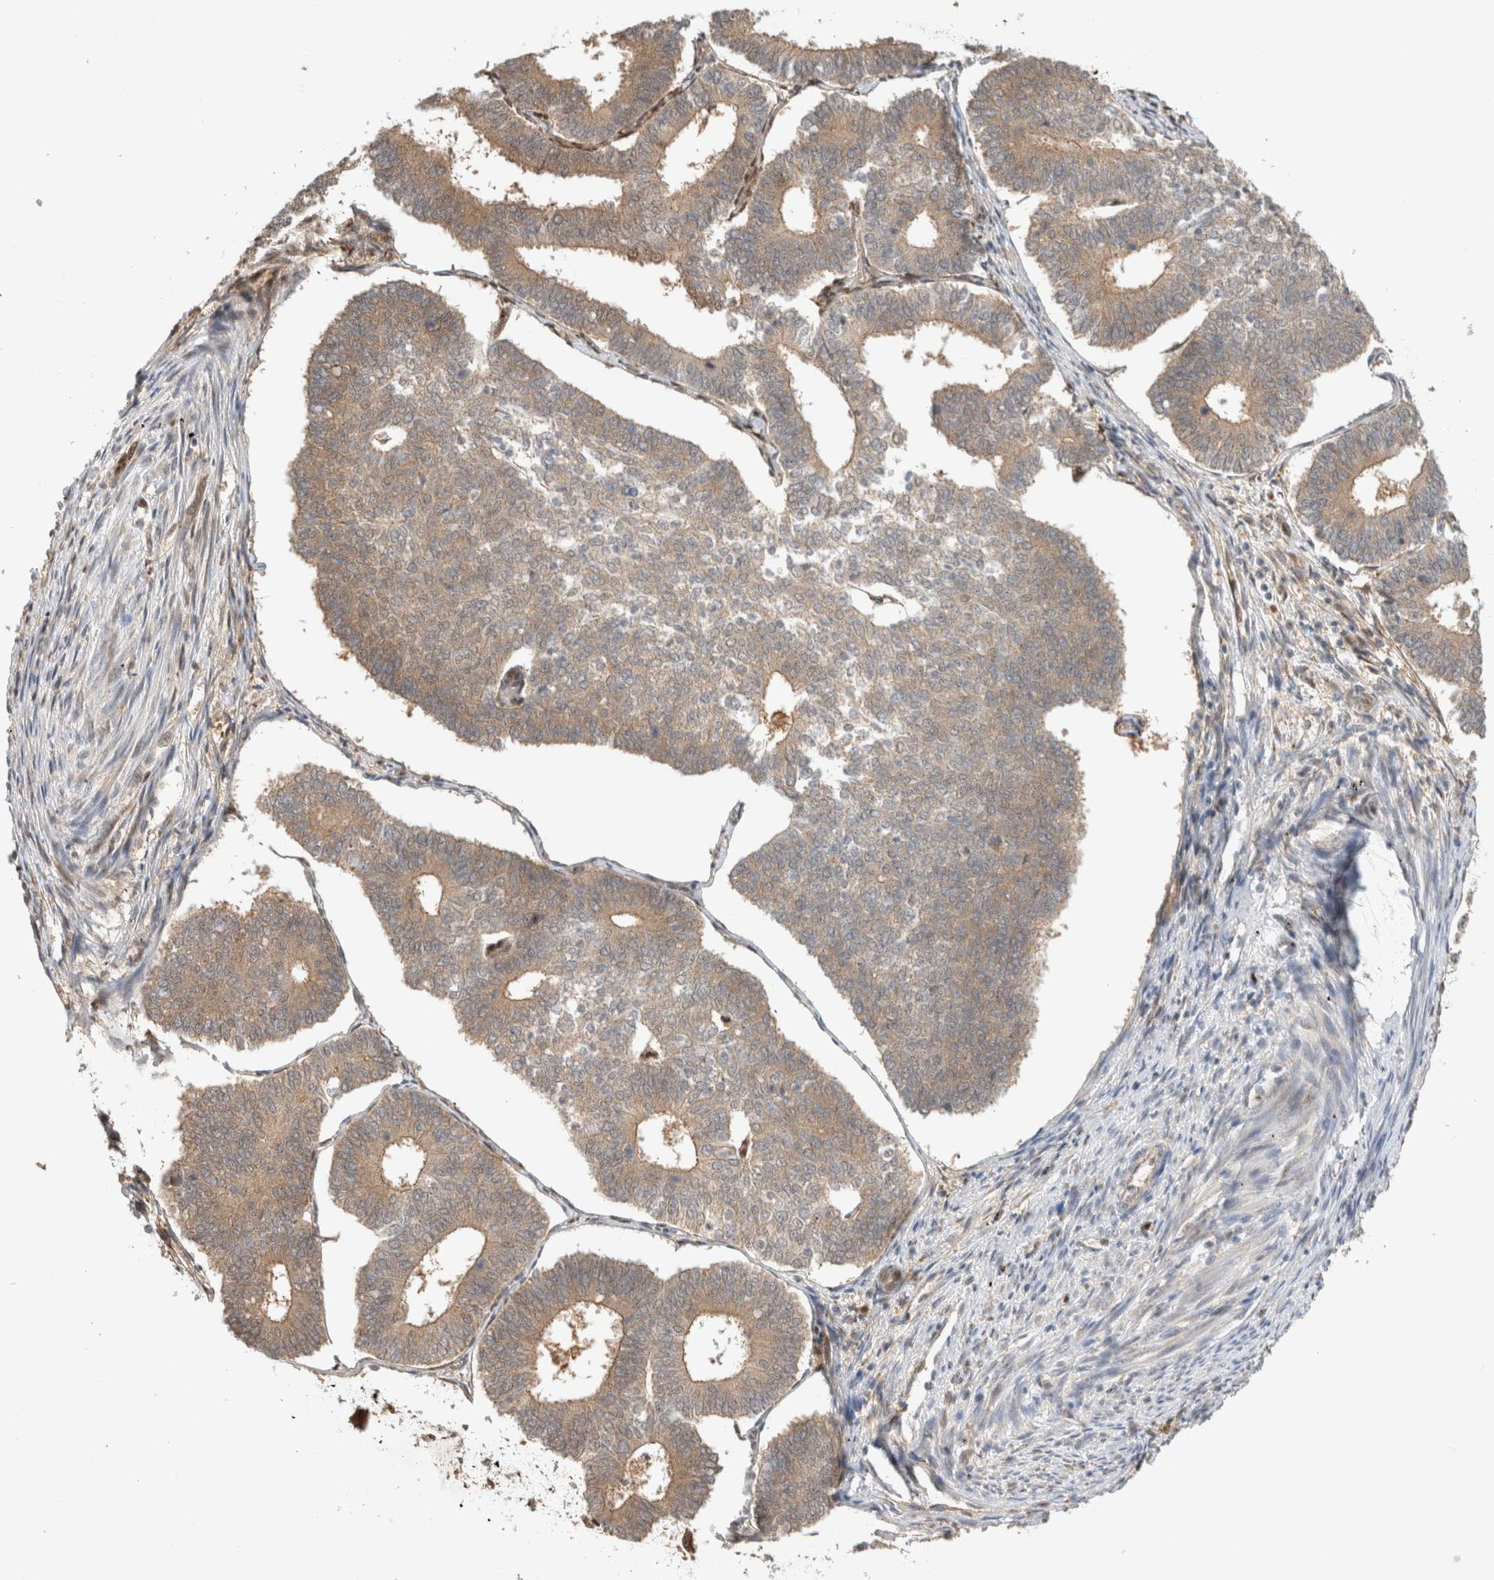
{"staining": {"intensity": "weak", "quantity": ">75%", "location": "cytoplasmic/membranous"}, "tissue": "endometrial cancer", "cell_type": "Tumor cells", "image_type": "cancer", "snomed": [{"axis": "morphology", "description": "Adenocarcinoma, NOS"}, {"axis": "topography", "description": "Endometrium"}], "caption": "Endometrial adenocarcinoma tissue exhibits weak cytoplasmic/membranous staining in about >75% of tumor cells, visualized by immunohistochemistry.", "gene": "OTUD6B", "patient": {"sex": "female", "age": 70}}